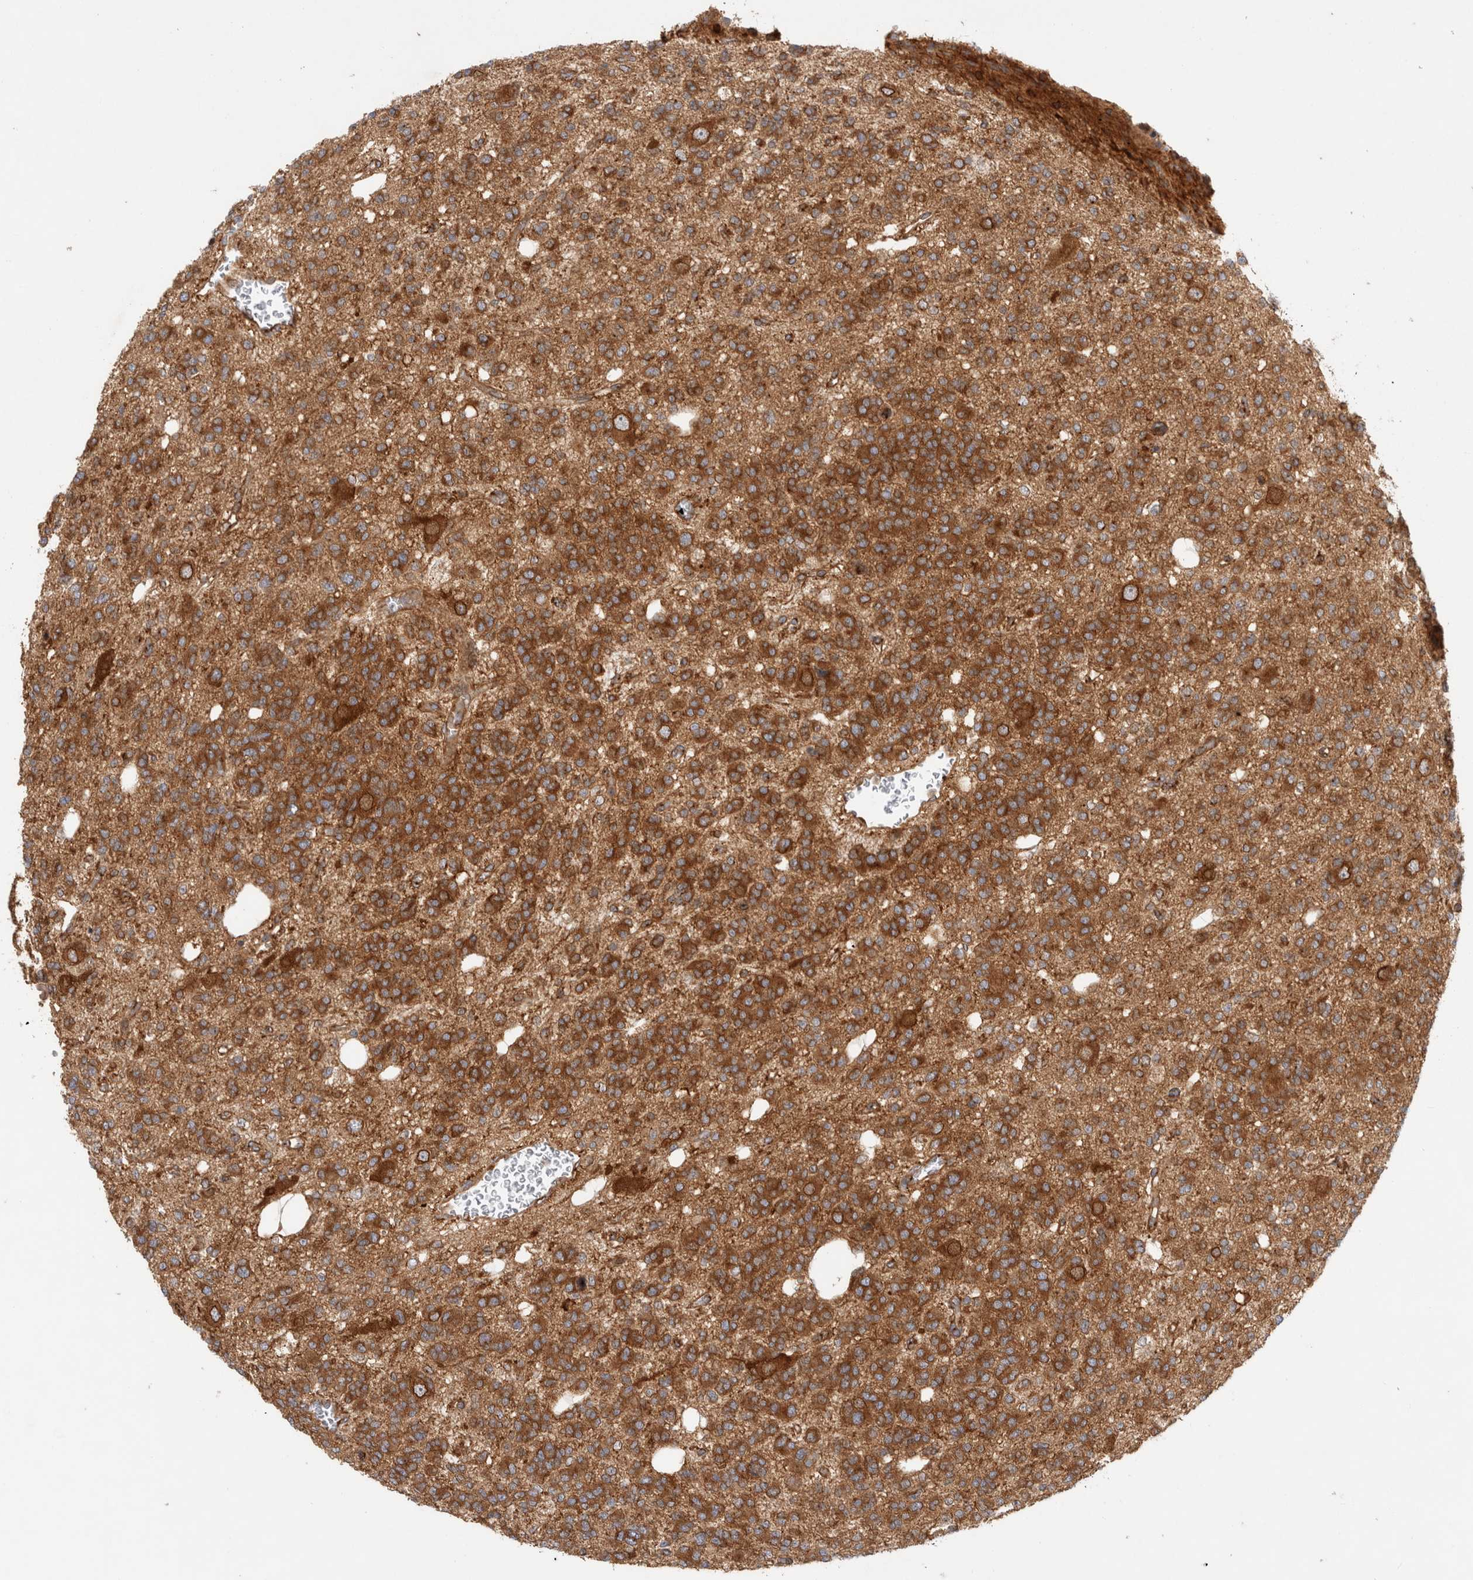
{"staining": {"intensity": "strong", "quantity": ">75%", "location": "cytoplasmic/membranous"}, "tissue": "glioma", "cell_type": "Tumor cells", "image_type": "cancer", "snomed": [{"axis": "morphology", "description": "Glioma, malignant, Low grade"}, {"axis": "topography", "description": "Brain"}], "caption": "Immunohistochemistry histopathology image of neoplastic tissue: malignant glioma (low-grade) stained using IHC reveals high levels of strong protein expression localized specifically in the cytoplasmic/membranous of tumor cells, appearing as a cytoplasmic/membranous brown color.", "gene": "GPR150", "patient": {"sex": "male", "age": 38}}